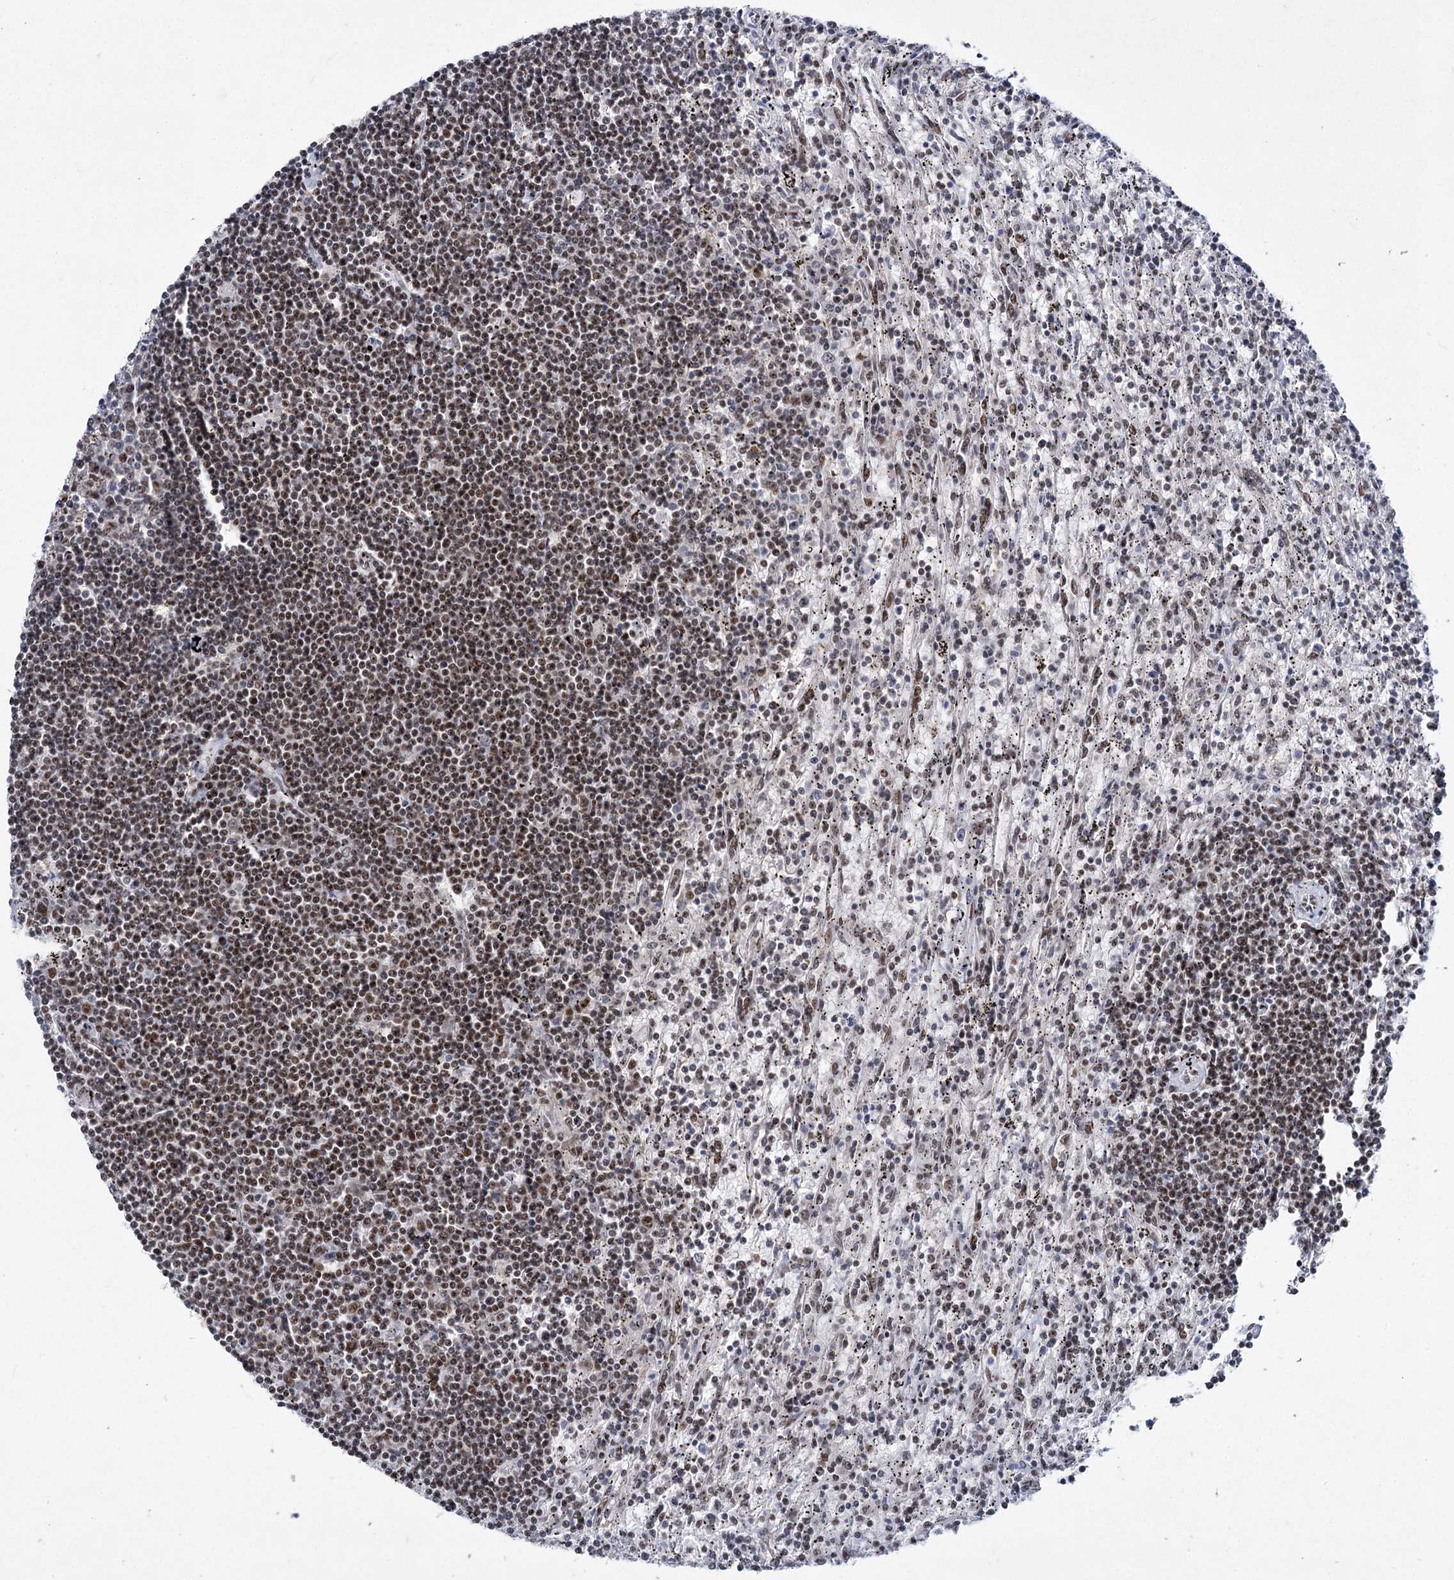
{"staining": {"intensity": "moderate", "quantity": "25%-75%", "location": "nuclear"}, "tissue": "lymphoma", "cell_type": "Tumor cells", "image_type": "cancer", "snomed": [{"axis": "morphology", "description": "Malignant lymphoma, non-Hodgkin's type, Low grade"}, {"axis": "topography", "description": "Spleen"}], "caption": "This is a micrograph of immunohistochemistry (IHC) staining of malignant lymphoma, non-Hodgkin's type (low-grade), which shows moderate expression in the nuclear of tumor cells.", "gene": "SCAF8", "patient": {"sex": "male", "age": 76}}